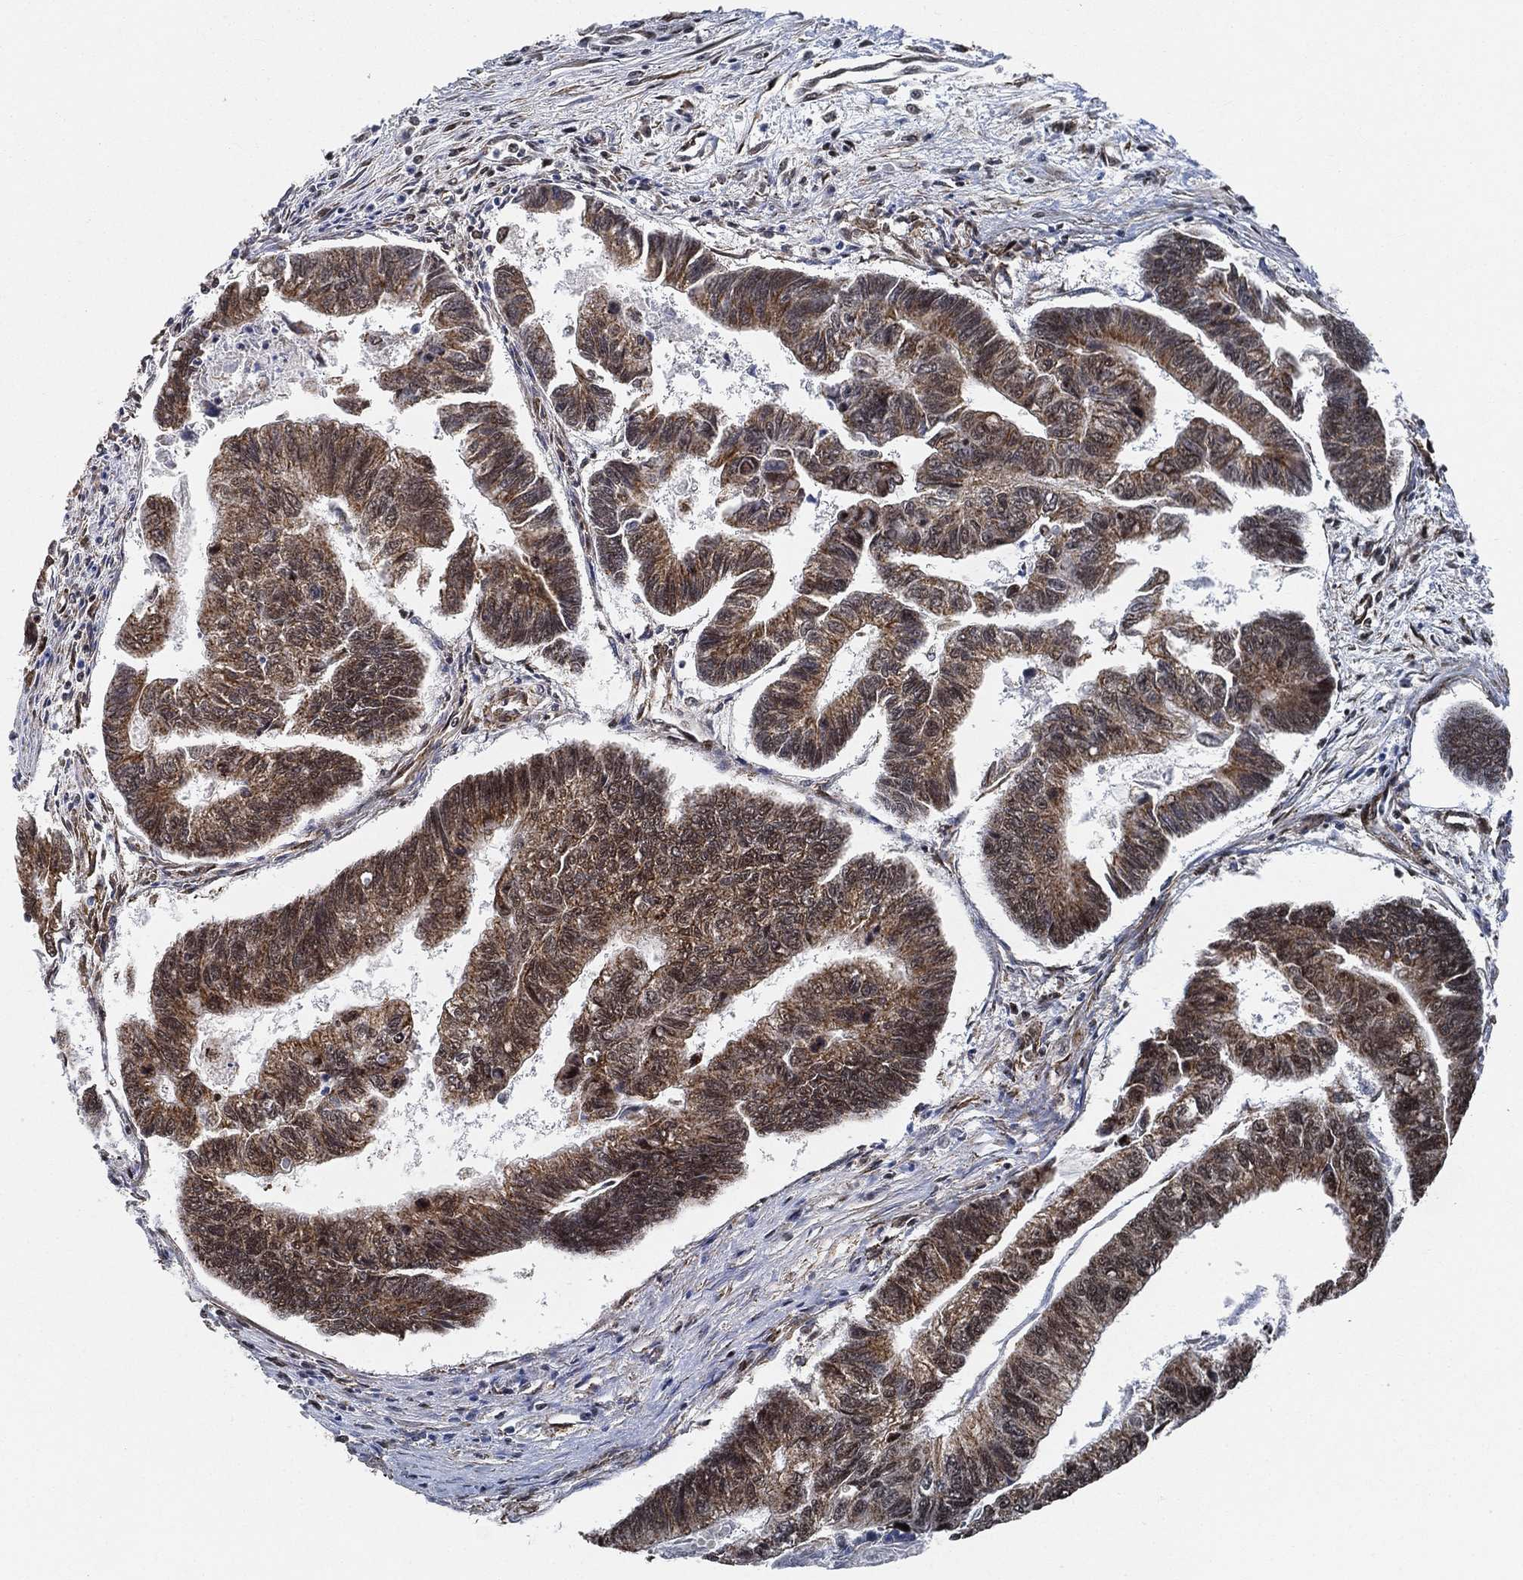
{"staining": {"intensity": "moderate", "quantity": ">75%", "location": "cytoplasmic/membranous"}, "tissue": "colorectal cancer", "cell_type": "Tumor cells", "image_type": "cancer", "snomed": [{"axis": "morphology", "description": "Adenocarcinoma, NOS"}, {"axis": "topography", "description": "Colon"}], "caption": "Colorectal adenocarcinoma stained with a brown dye displays moderate cytoplasmic/membranous positive positivity in about >75% of tumor cells.", "gene": "RSRC2", "patient": {"sex": "female", "age": 65}}